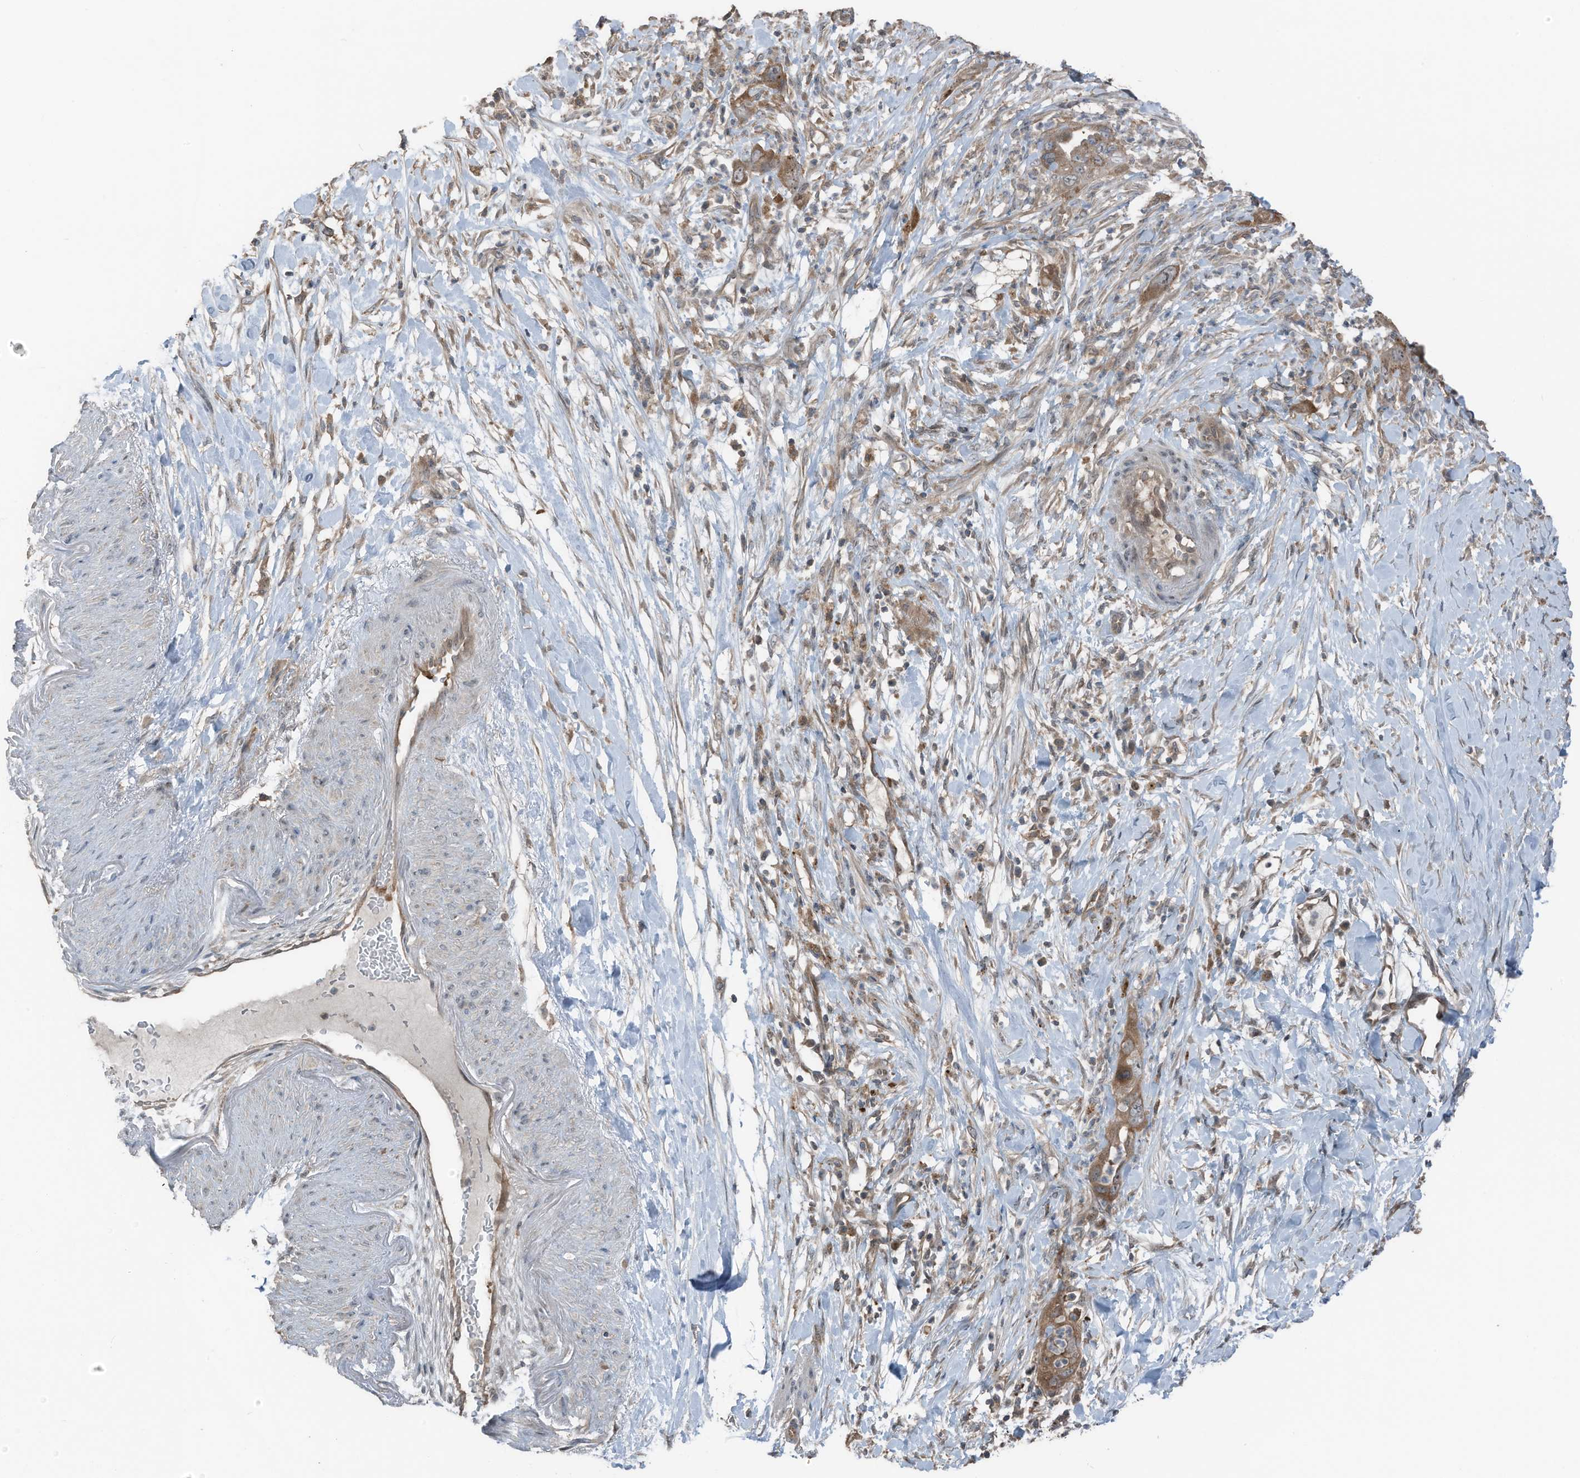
{"staining": {"intensity": "moderate", "quantity": ">75%", "location": "cytoplasmic/membranous"}, "tissue": "pancreatic cancer", "cell_type": "Tumor cells", "image_type": "cancer", "snomed": [{"axis": "morphology", "description": "Adenocarcinoma, NOS"}, {"axis": "topography", "description": "Pancreas"}], "caption": "This photomicrograph demonstrates IHC staining of human pancreatic adenocarcinoma, with medium moderate cytoplasmic/membranous expression in approximately >75% of tumor cells.", "gene": "TXNDC9", "patient": {"sex": "female", "age": 71}}